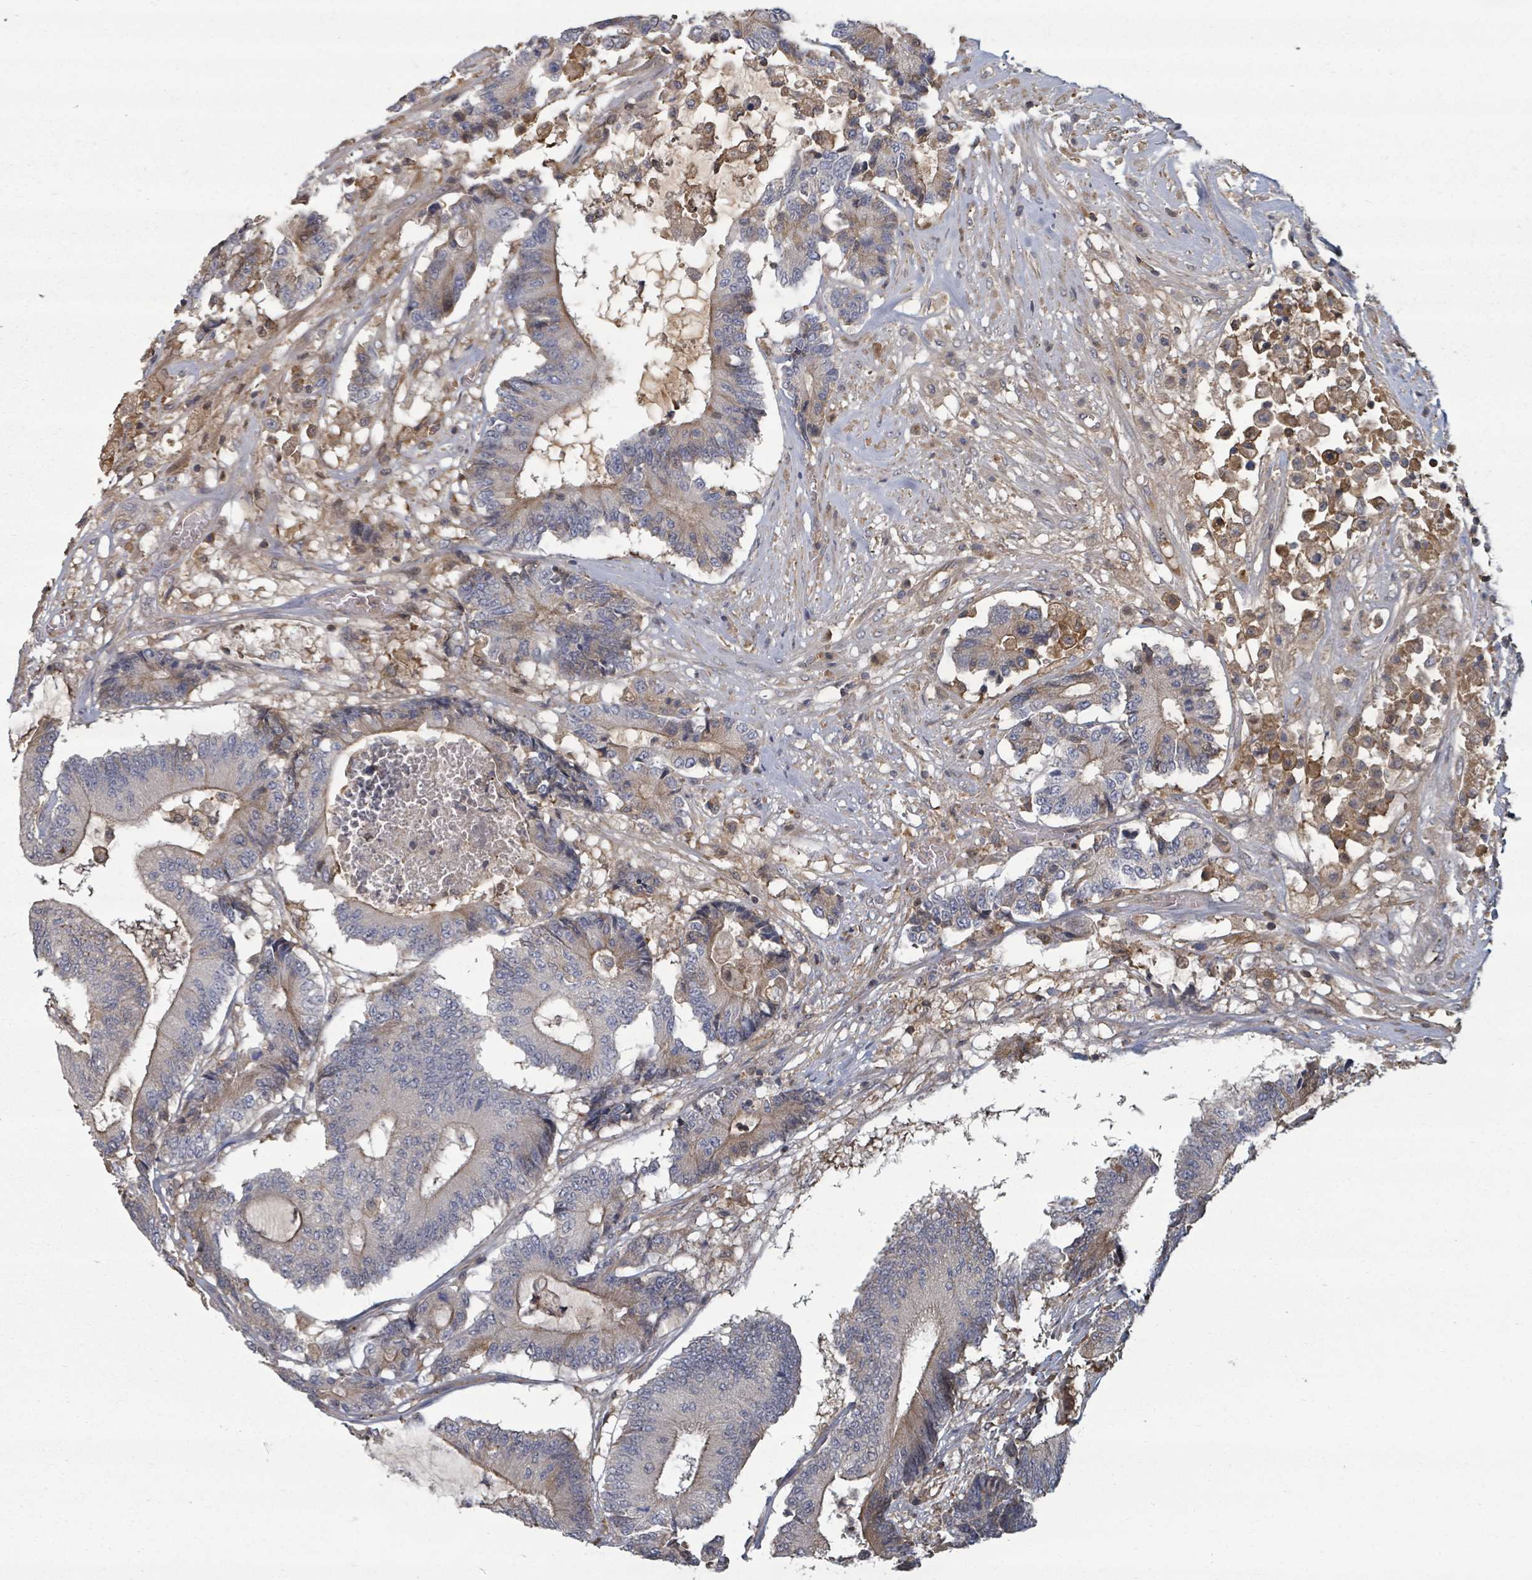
{"staining": {"intensity": "weak", "quantity": "<25%", "location": "cytoplasmic/membranous"}, "tissue": "colorectal cancer", "cell_type": "Tumor cells", "image_type": "cancer", "snomed": [{"axis": "morphology", "description": "Adenocarcinoma, NOS"}, {"axis": "topography", "description": "Colon"}], "caption": "IHC of human adenocarcinoma (colorectal) exhibits no expression in tumor cells.", "gene": "GABBR1", "patient": {"sex": "female", "age": 84}}